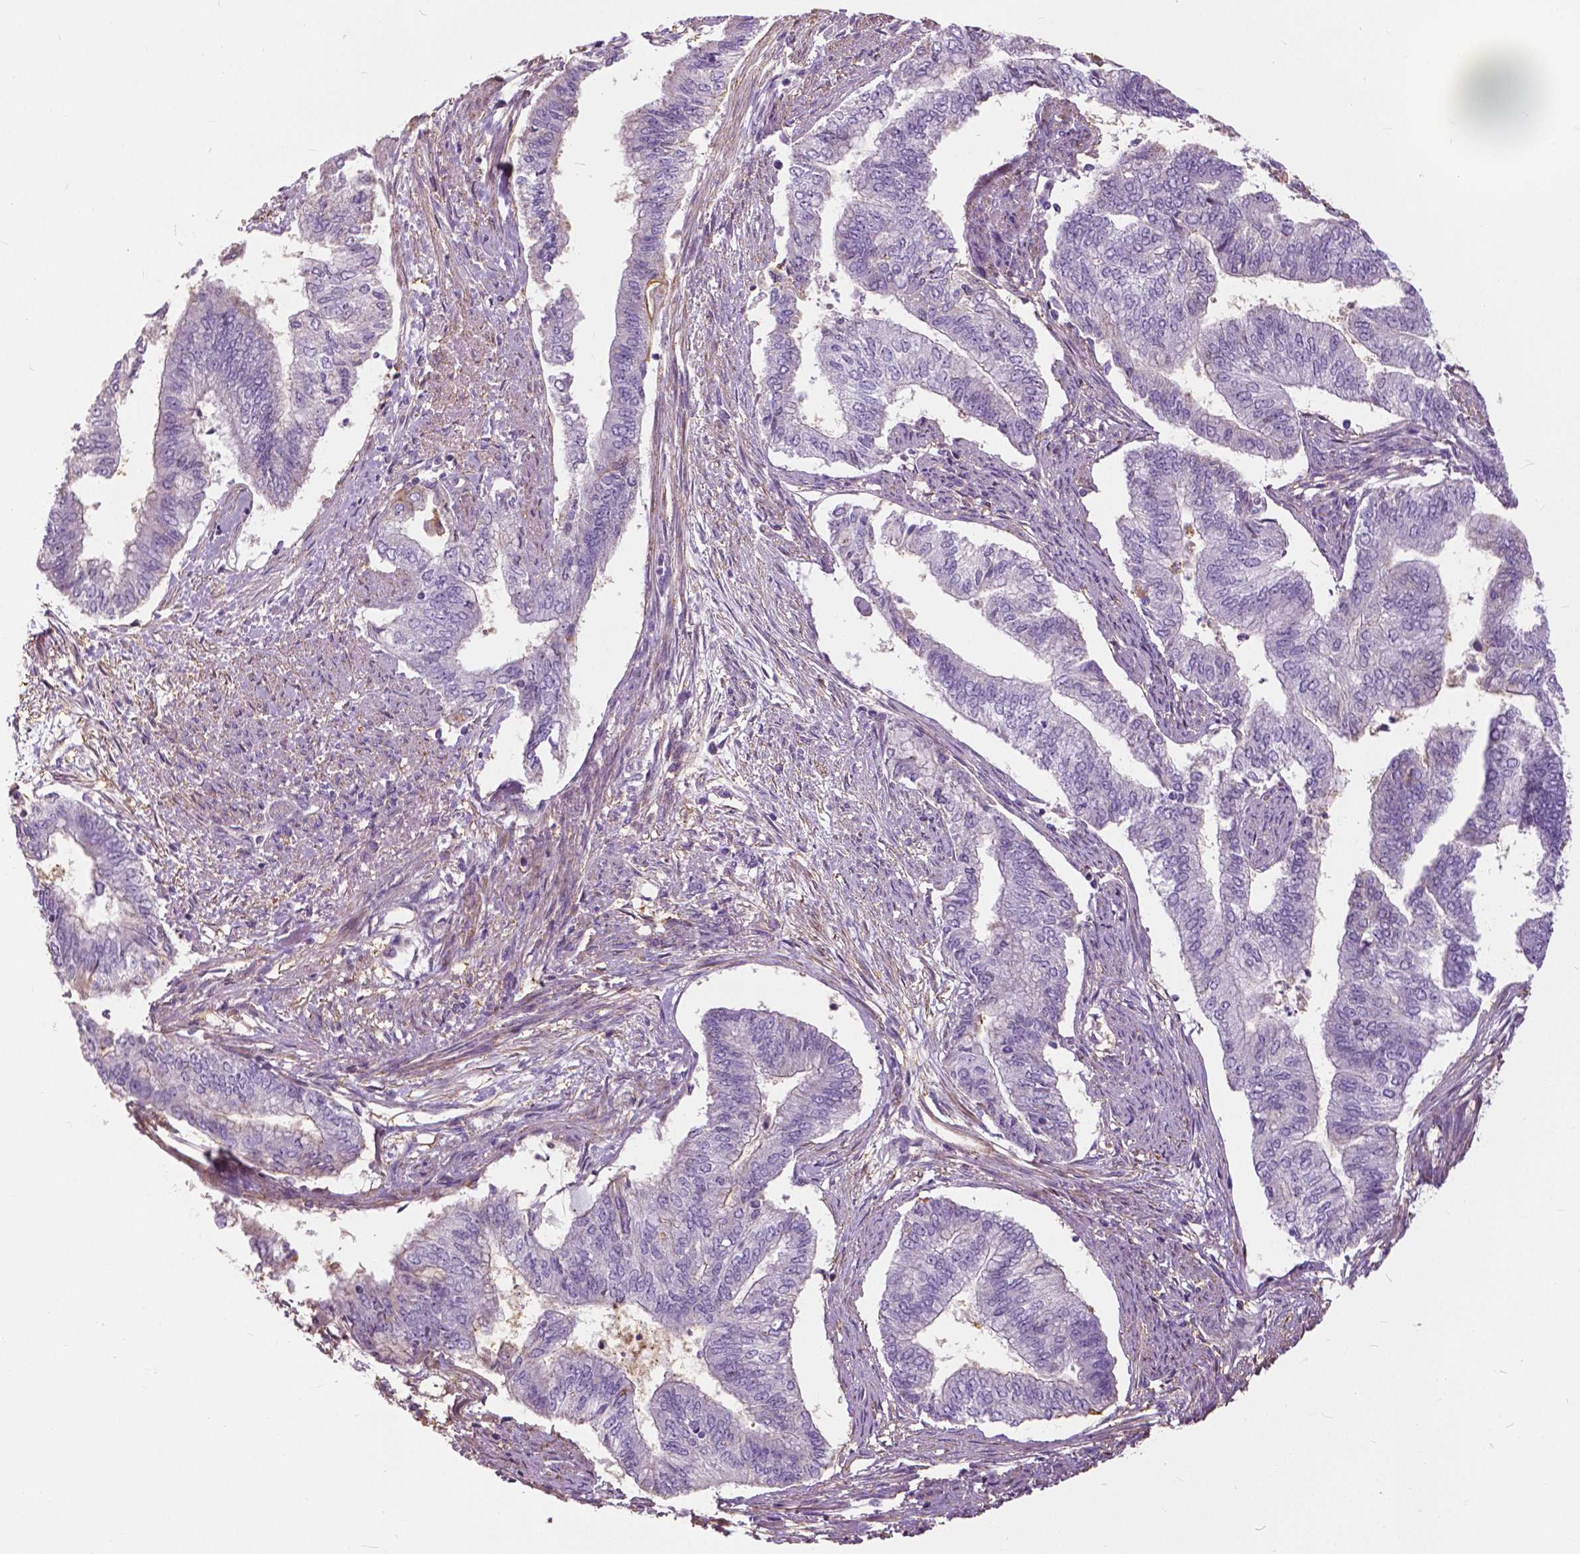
{"staining": {"intensity": "negative", "quantity": "none", "location": "none"}, "tissue": "endometrial cancer", "cell_type": "Tumor cells", "image_type": "cancer", "snomed": [{"axis": "morphology", "description": "Adenocarcinoma, NOS"}, {"axis": "topography", "description": "Endometrium"}], "caption": "This is a histopathology image of immunohistochemistry (IHC) staining of adenocarcinoma (endometrial), which shows no staining in tumor cells.", "gene": "ANXA13", "patient": {"sex": "female", "age": 65}}